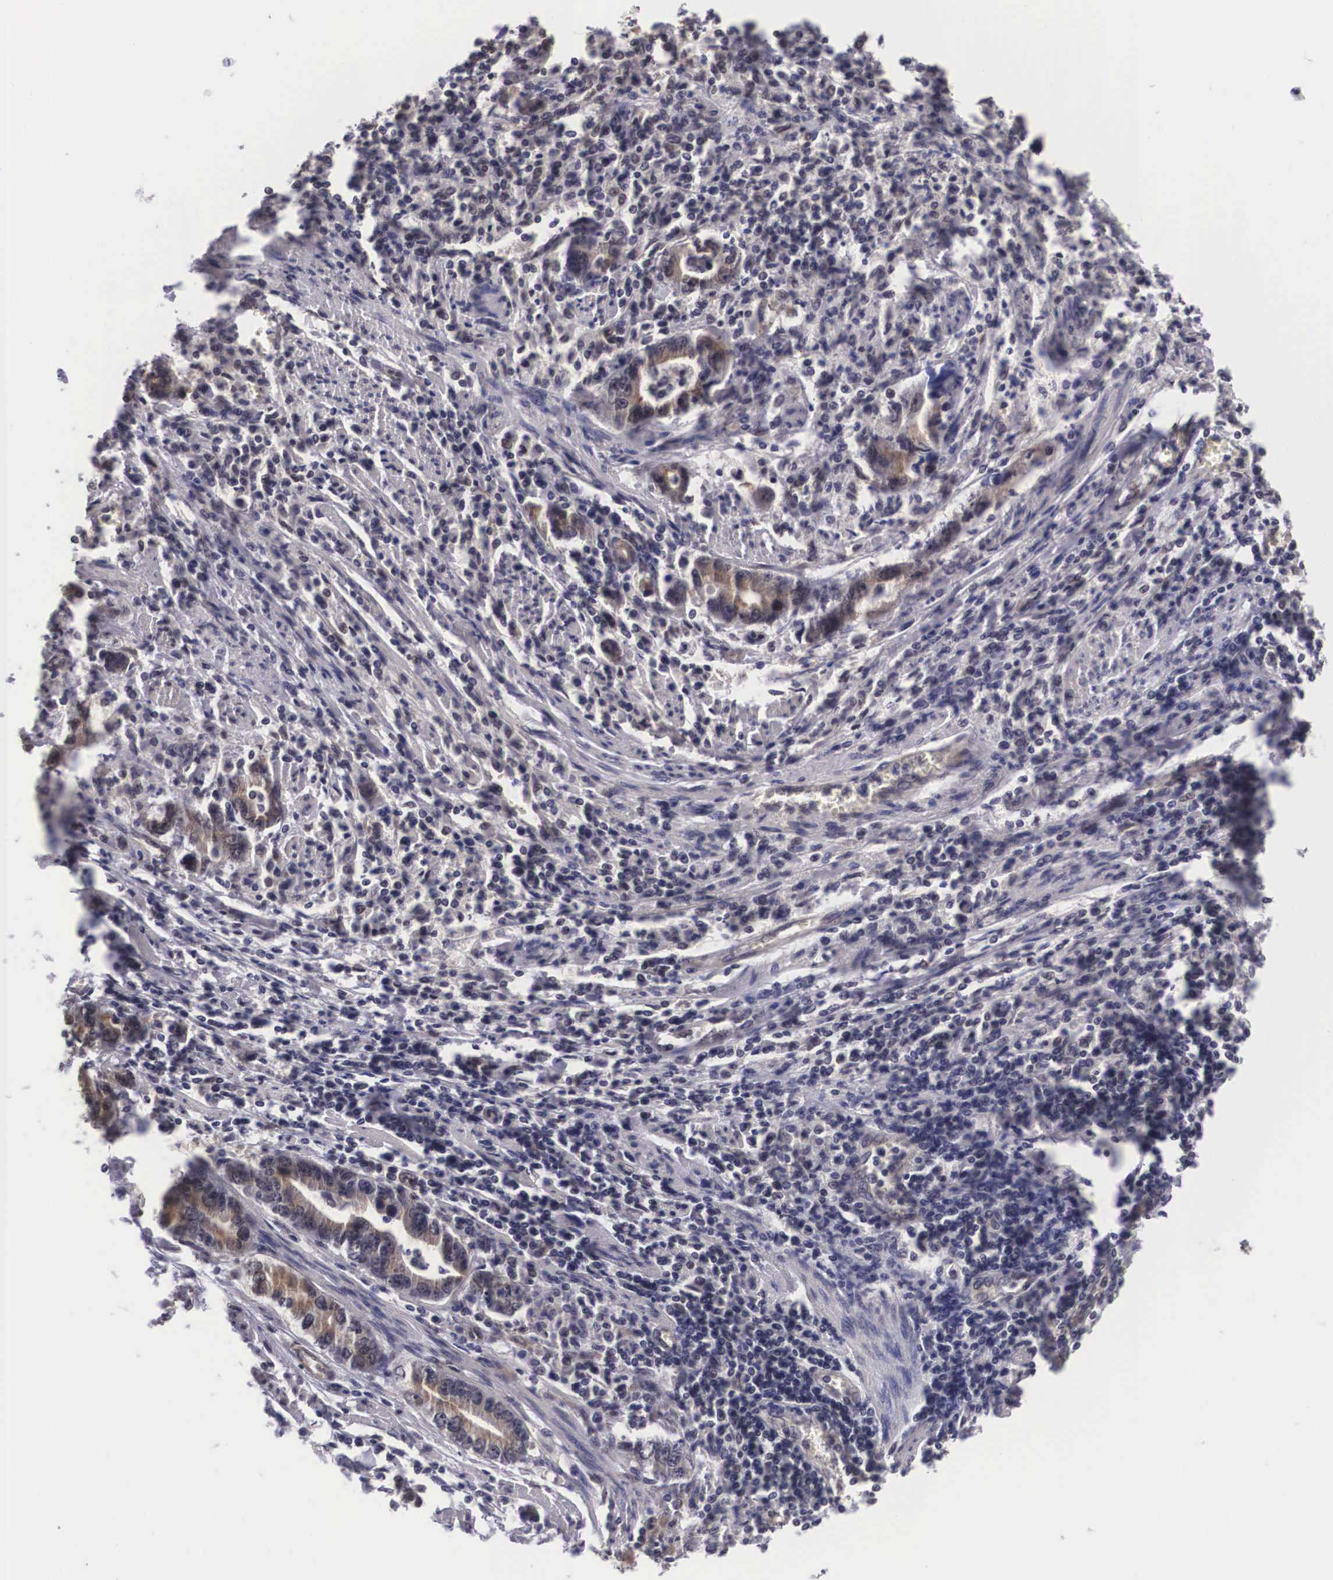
{"staining": {"intensity": "moderate", "quantity": "25%-75%", "location": "cytoplasmic/membranous,nuclear"}, "tissue": "stomach cancer", "cell_type": "Tumor cells", "image_type": "cancer", "snomed": [{"axis": "morphology", "description": "Adenocarcinoma, NOS"}, {"axis": "topography", "description": "Pancreas"}, {"axis": "topography", "description": "Stomach, upper"}], "caption": "Moderate cytoplasmic/membranous and nuclear expression for a protein is appreciated in approximately 25%-75% of tumor cells of adenocarcinoma (stomach) using IHC.", "gene": "OTX2", "patient": {"sex": "male", "age": 77}}